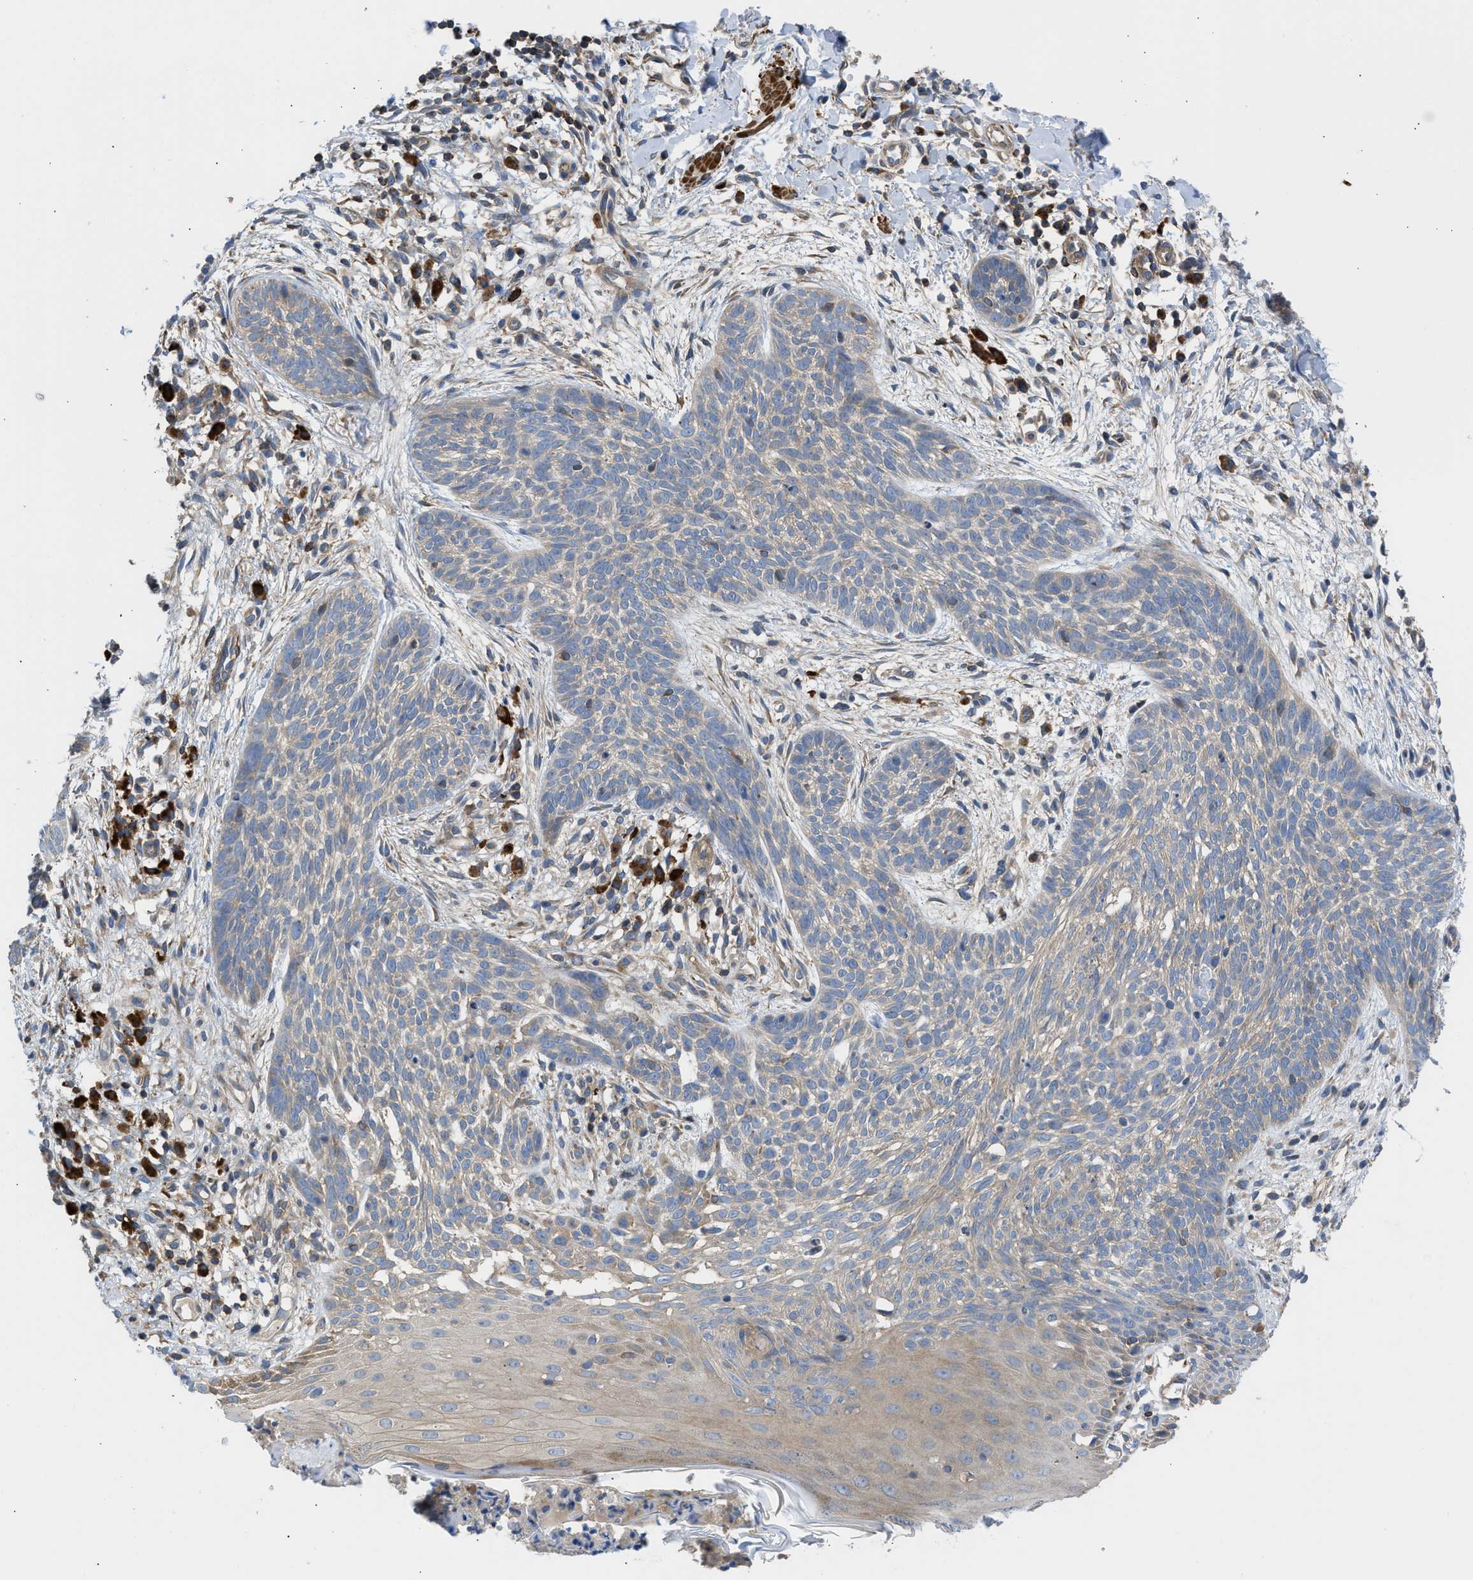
{"staining": {"intensity": "negative", "quantity": "none", "location": "none"}, "tissue": "skin cancer", "cell_type": "Tumor cells", "image_type": "cancer", "snomed": [{"axis": "morphology", "description": "Basal cell carcinoma"}, {"axis": "topography", "description": "Skin"}], "caption": "A high-resolution micrograph shows immunohistochemistry staining of basal cell carcinoma (skin), which reveals no significant staining in tumor cells.", "gene": "CHKB", "patient": {"sex": "female", "age": 59}}